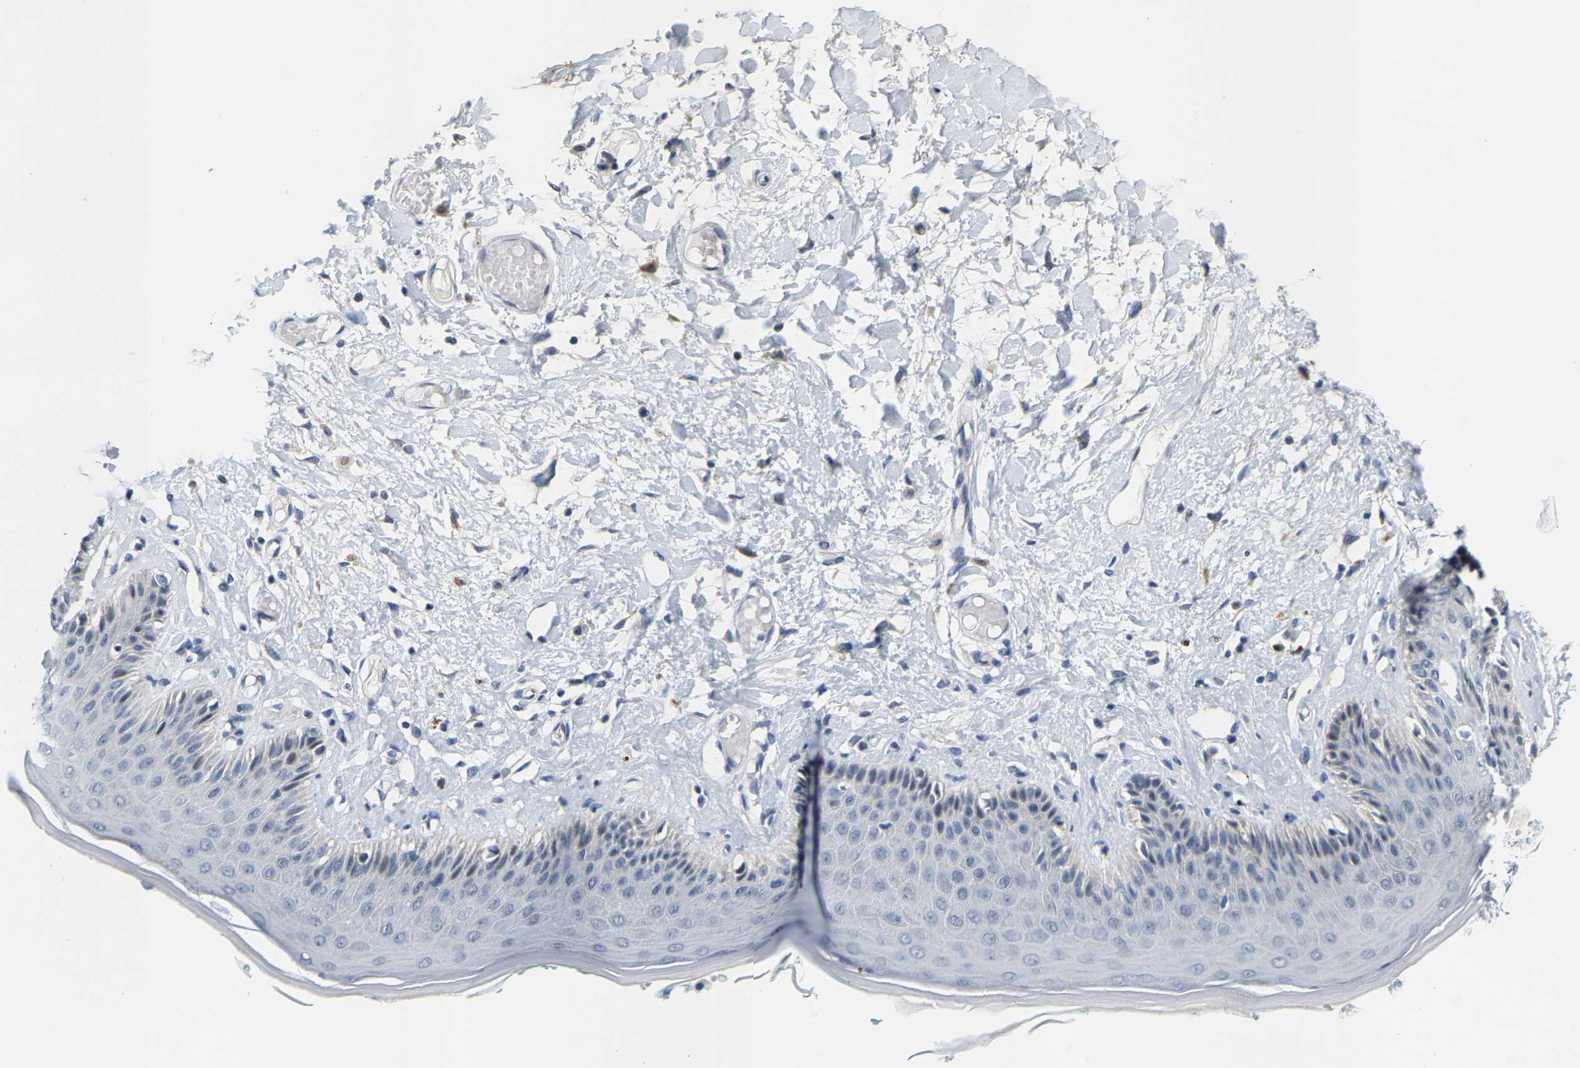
{"staining": {"intensity": "weak", "quantity": "<25%", "location": "cytoplasmic/membranous"}, "tissue": "skin", "cell_type": "Epidermal cells", "image_type": "normal", "snomed": [{"axis": "morphology", "description": "Normal tissue, NOS"}, {"axis": "topography", "description": "Vulva"}], "caption": "Immunohistochemistry (IHC) of unremarkable skin displays no expression in epidermal cells. (Immunohistochemistry, brightfield microscopy, high magnification).", "gene": "KLHL1", "patient": {"sex": "female", "age": 73}}